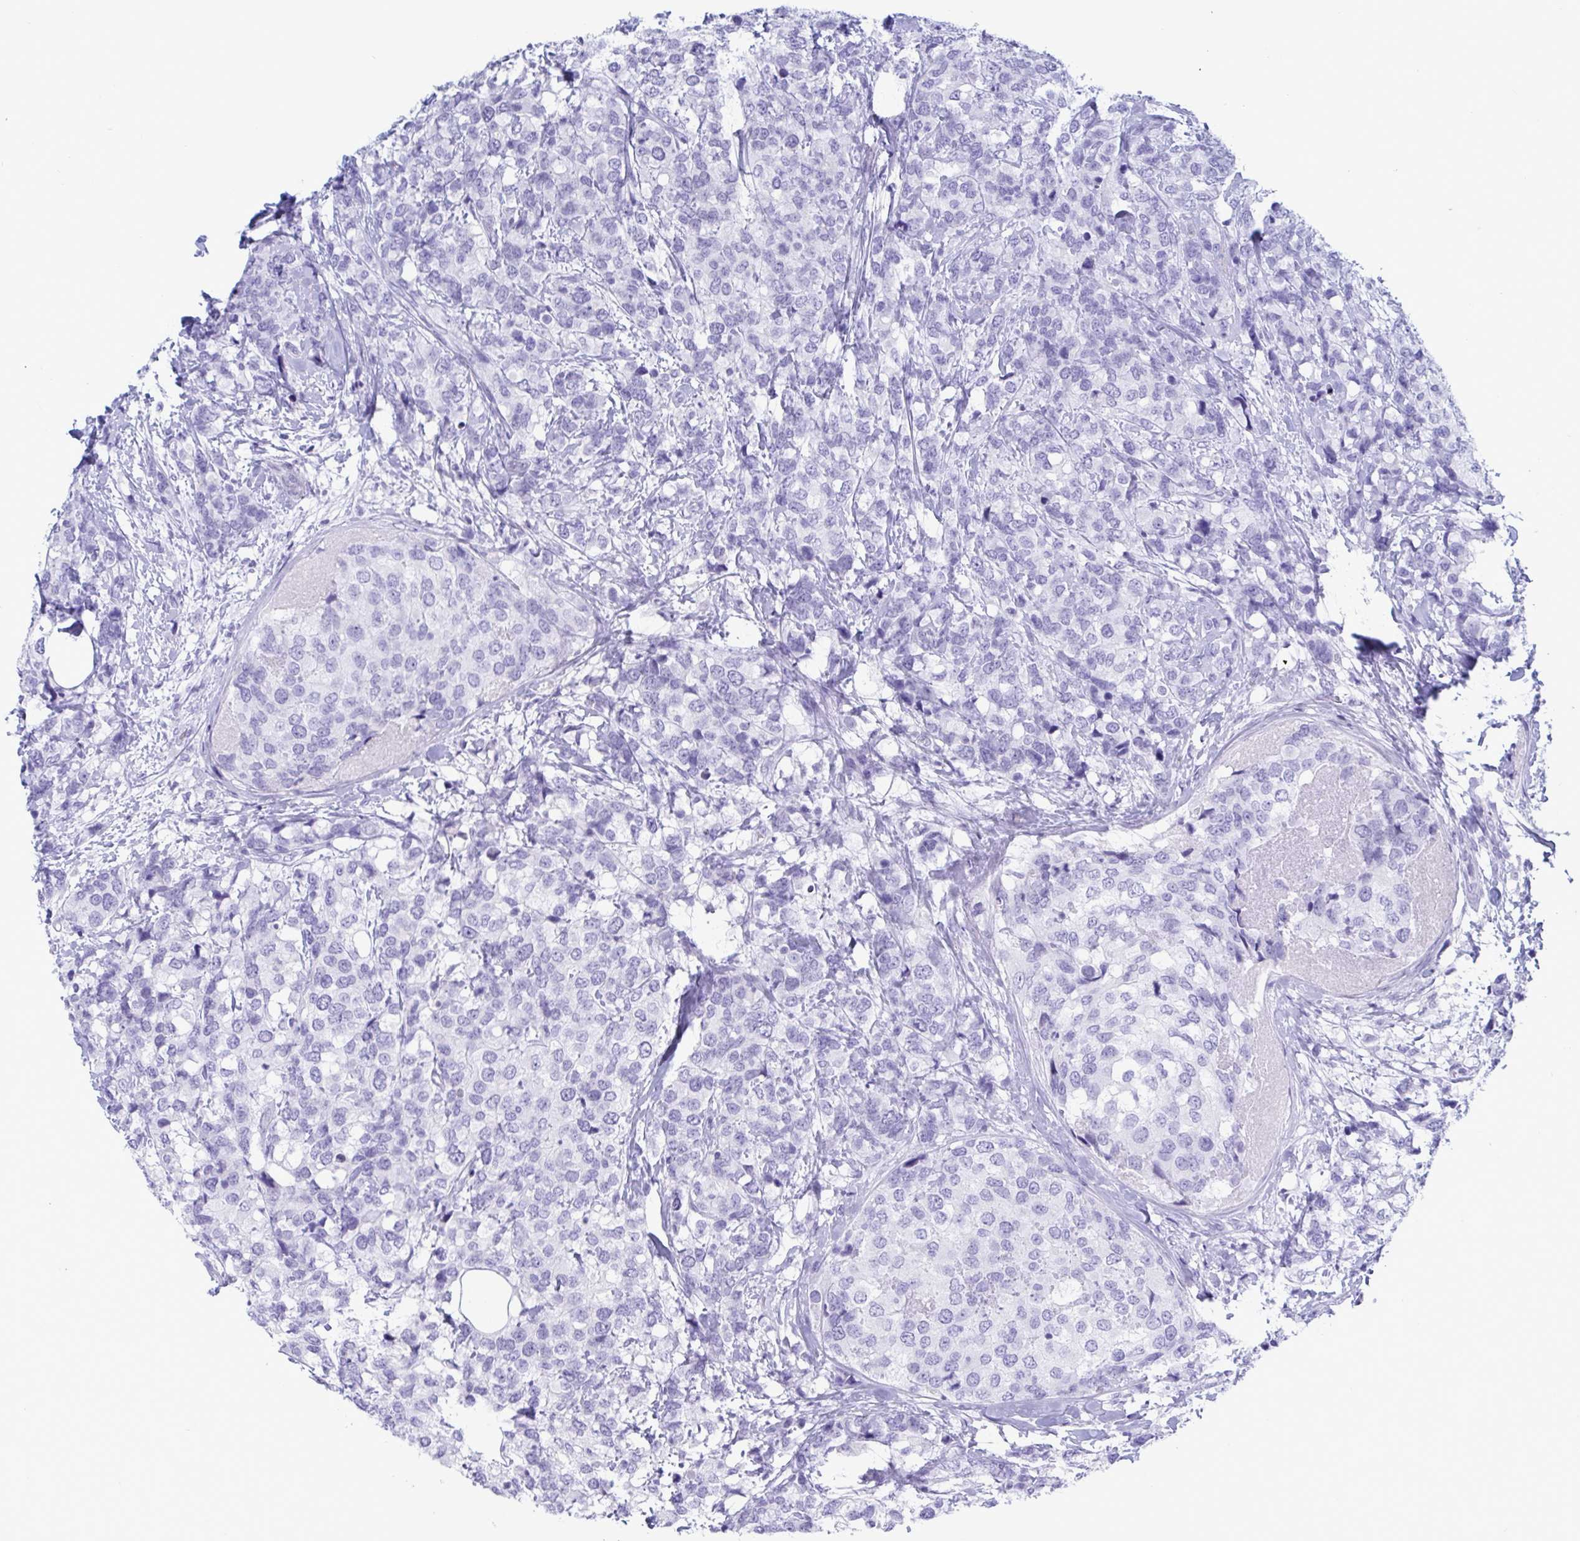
{"staining": {"intensity": "negative", "quantity": "none", "location": "none"}, "tissue": "breast cancer", "cell_type": "Tumor cells", "image_type": "cancer", "snomed": [{"axis": "morphology", "description": "Lobular carcinoma"}, {"axis": "topography", "description": "Breast"}], "caption": "This histopathology image is of lobular carcinoma (breast) stained with immunohistochemistry to label a protein in brown with the nuclei are counter-stained blue. There is no staining in tumor cells.", "gene": "CDX4", "patient": {"sex": "female", "age": 59}}